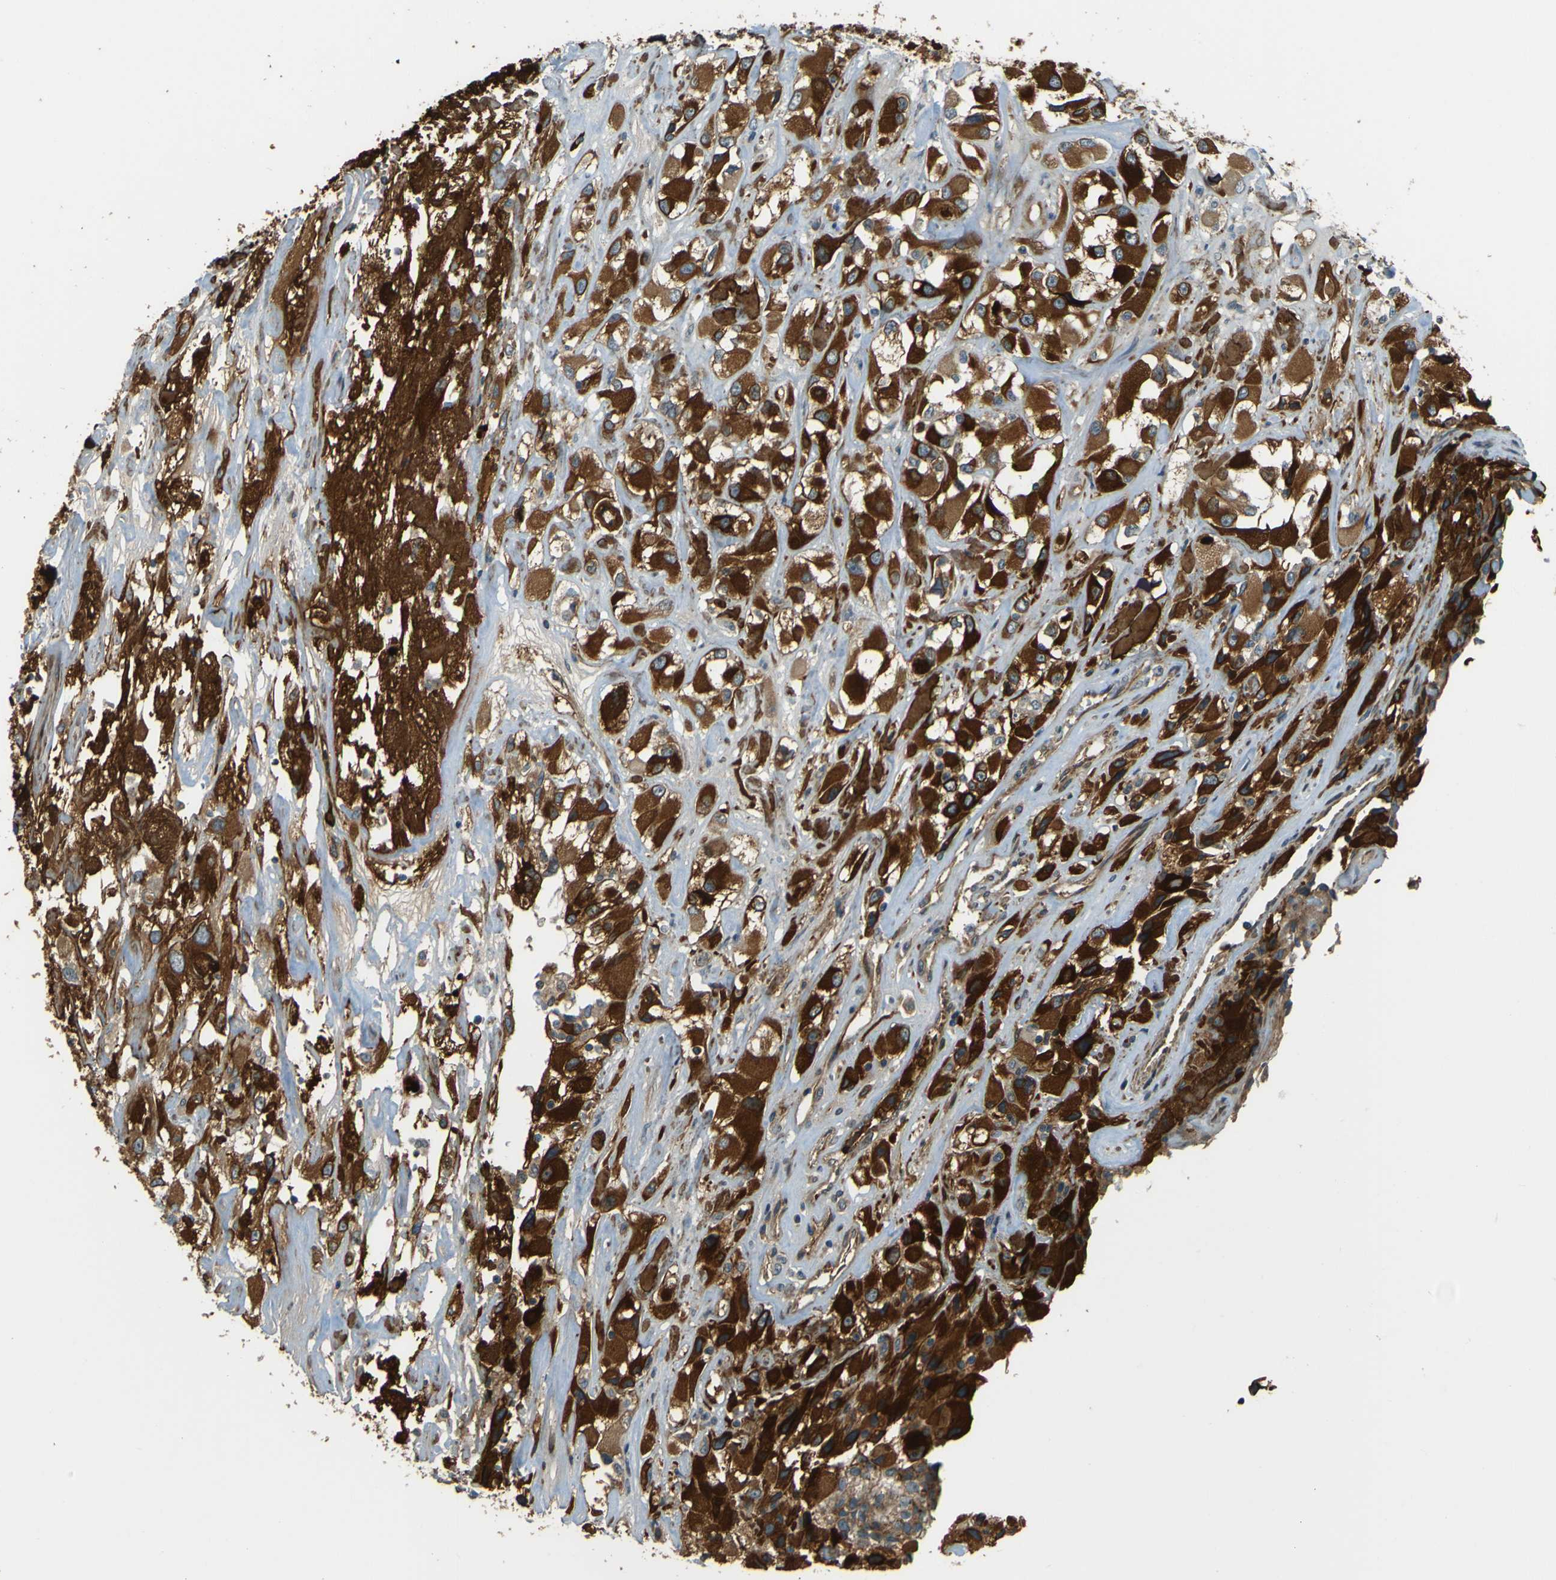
{"staining": {"intensity": "strong", "quantity": ">75%", "location": "cytoplasmic/membranous"}, "tissue": "renal cancer", "cell_type": "Tumor cells", "image_type": "cancer", "snomed": [{"axis": "morphology", "description": "Adenocarcinoma, NOS"}, {"axis": "topography", "description": "Kidney"}], "caption": "DAB (3,3'-diaminobenzidine) immunohistochemical staining of renal cancer reveals strong cytoplasmic/membranous protein positivity in about >75% of tumor cells.", "gene": "LPCAT1", "patient": {"sex": "female", "age": 52}}